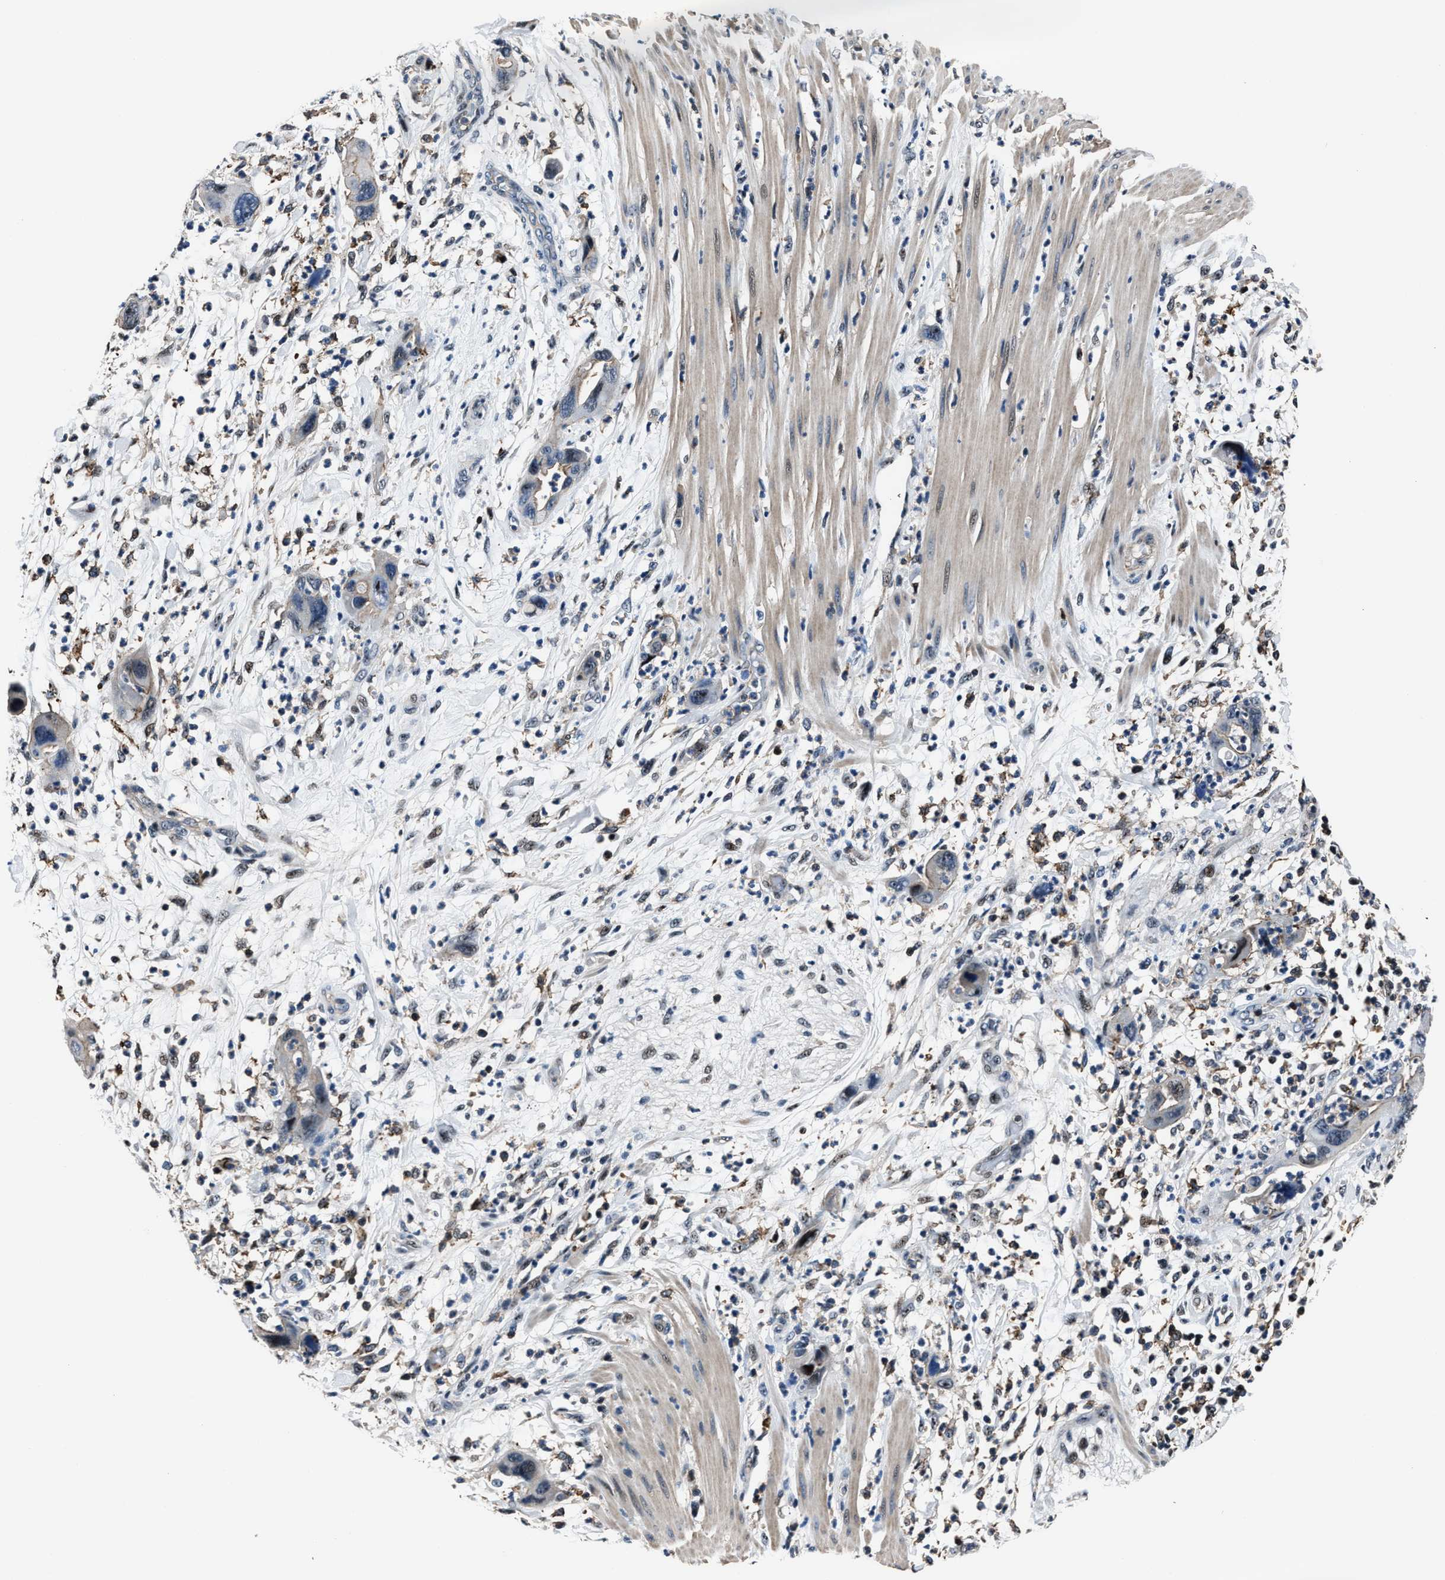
{"staining": {"intensity": "negative", "quantity": "none", "location": "none"}, "tissue": "pancreatic cancer", "cell_type": "Tumor cells", "image_type": "cancer", "snomed": [{"axis": "morphology", "description": "Adenocarcinoma, NOS"}, {"axis": "topography", "description": "Pancreas"}], "caption": "A high-resolution micrograph shows IHC staining of pancreatic cancer (adenocarcinoma), which shows no significant expression in tumor cells. (DAB (3,3'-diaminobenzidine) IHC with hematoxylin counter stain).", "gene": "PPIE", "patient": {"sex": "female", "age": 71}}